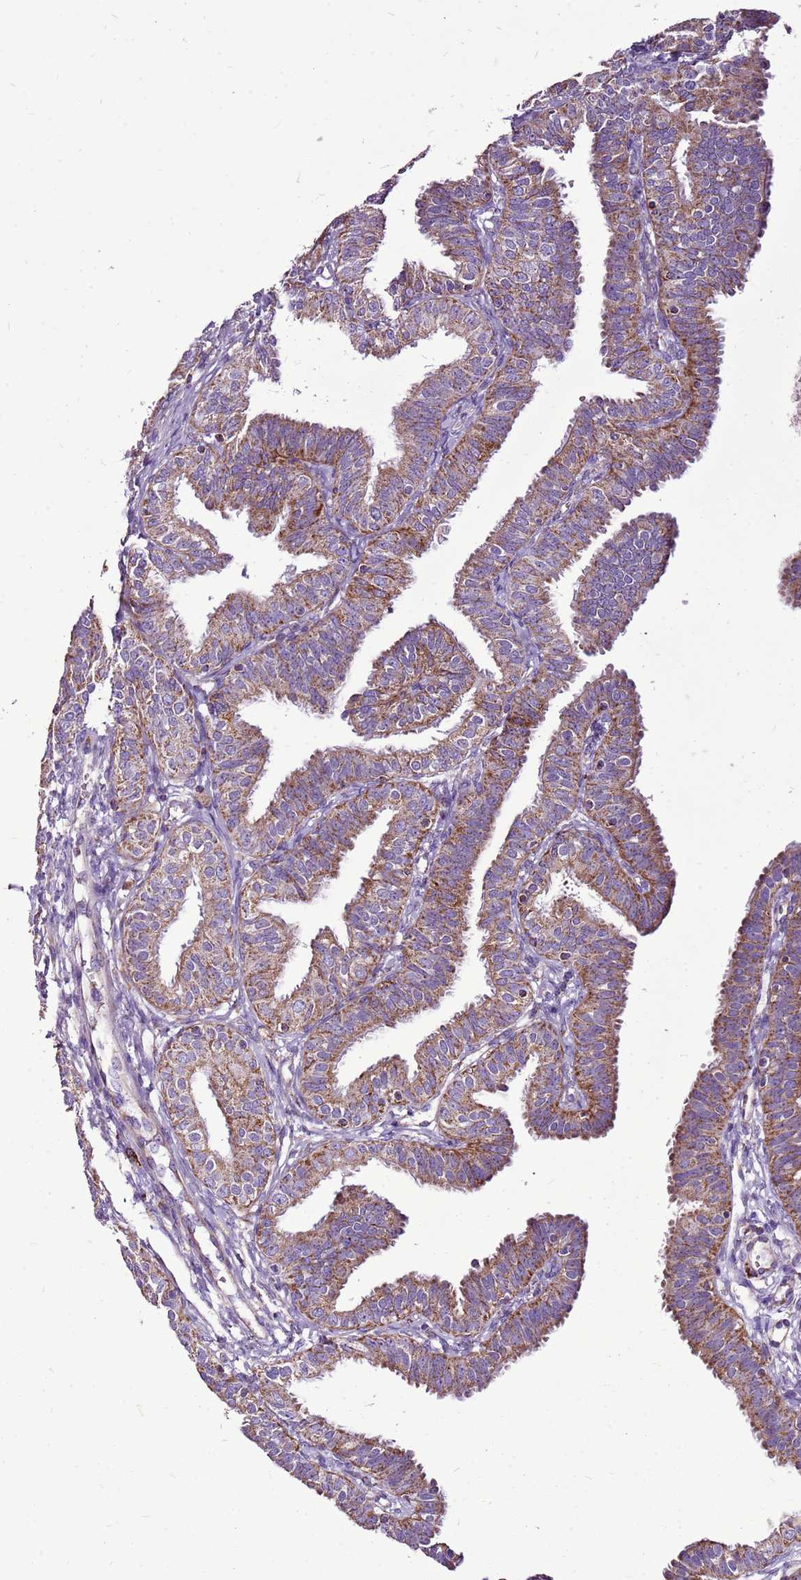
{"staining": {"intensity": "moderate", "quantity": "25%-75%", "location": "cytoplasmic/membranous"}, "tissue": "fallopian tube", "cell_type": "Glandular cells", "image_type": "normal", "snomed": [{"axis": "morphology", "description": "Normal tissue, NOS"}, {"axis": "topography", "description": "Fallopian tube"}], "caption": "A medium amount of moderate cytoplasmic/membranous expression is identified in approximately 25%-75% of glandular cells in normal fallopian tube. The staining was performed using DAB (3,3'-diaminobenzidine), with brown indicating positive protein expression. Nuclei are stained blue with hematoxylin.", "gene": "GCDH", "patient": {"sex": "female", "age": 35}}